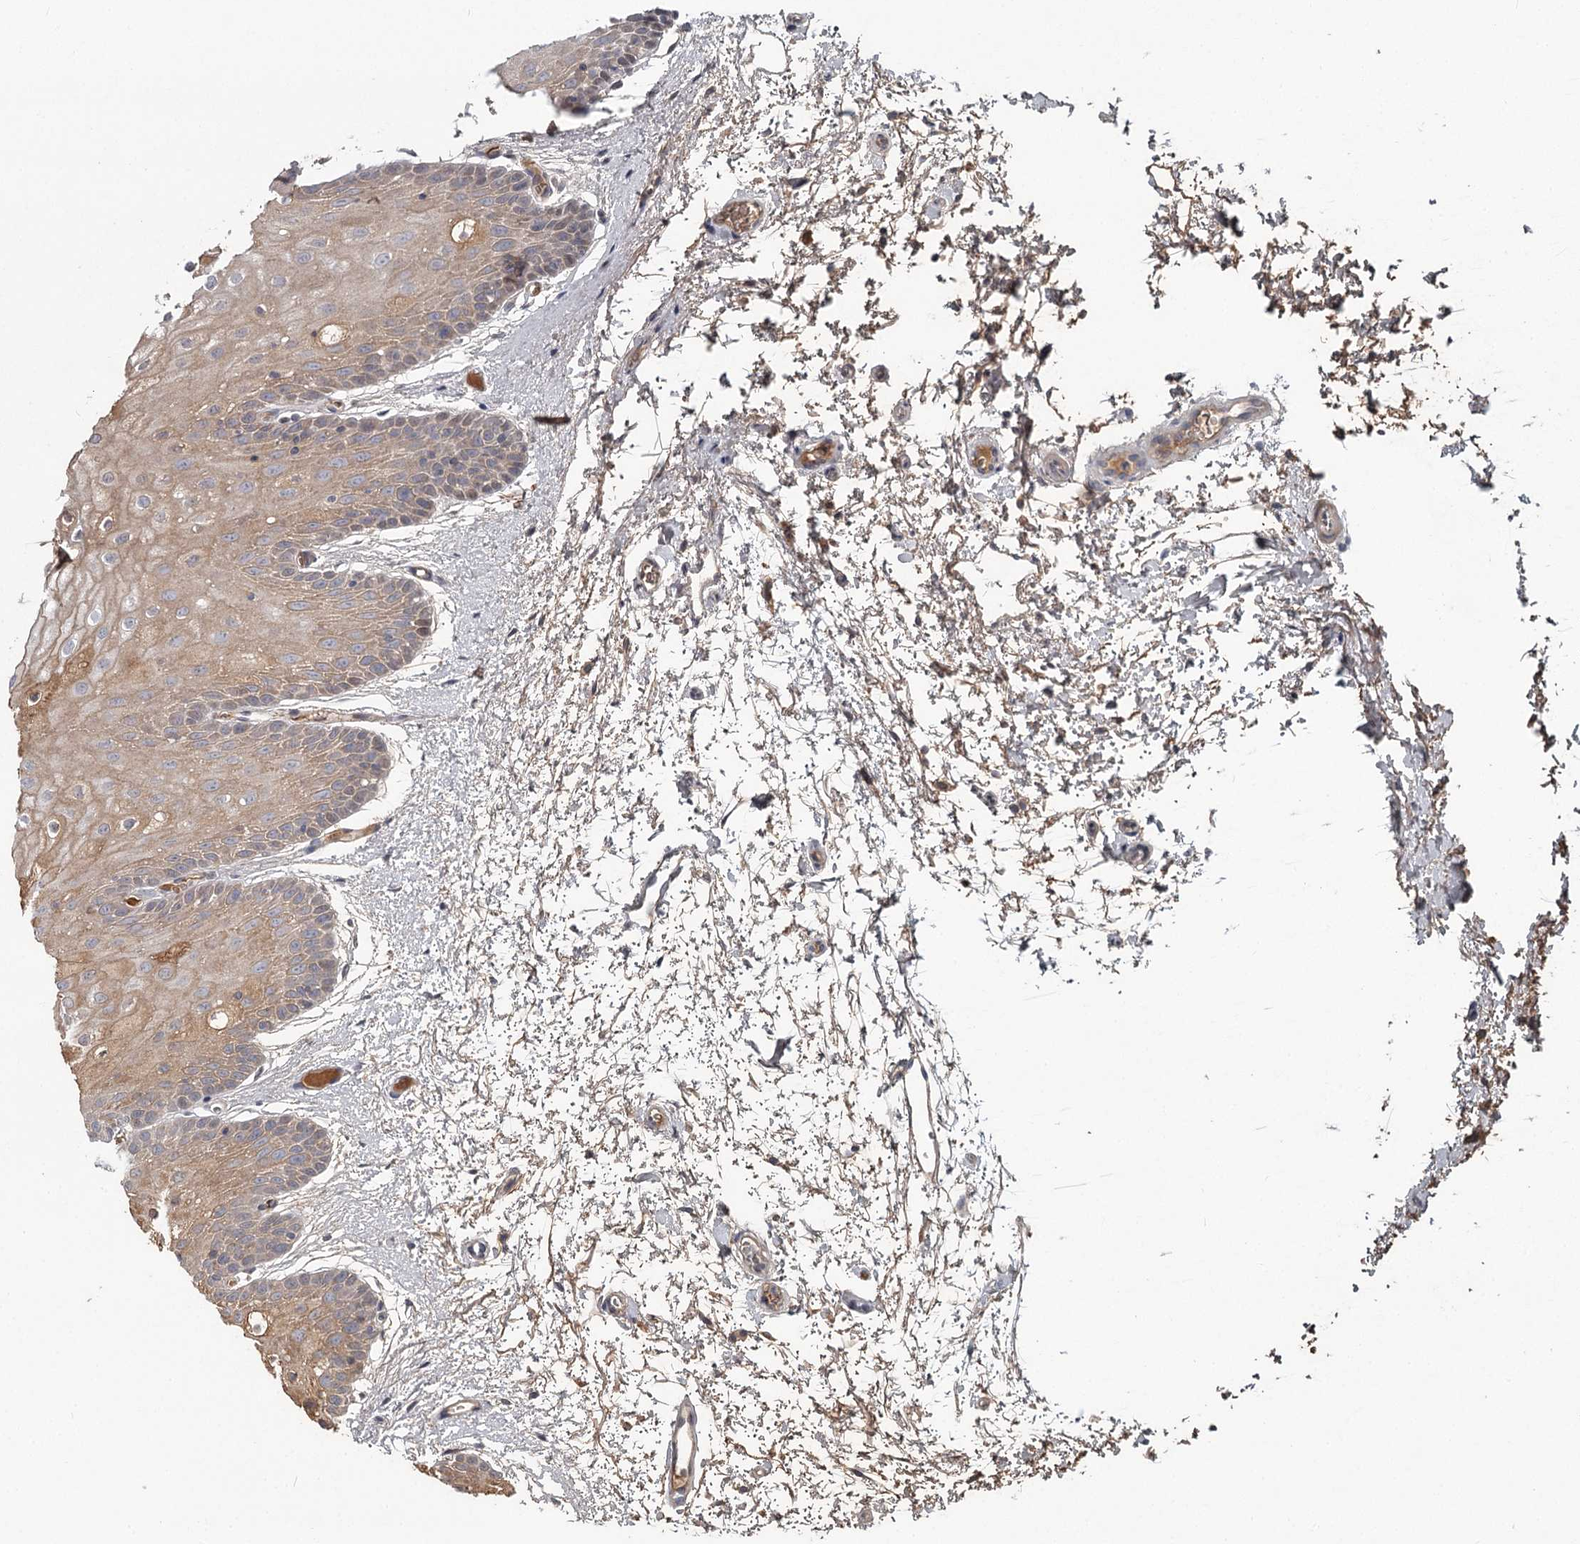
{"staining": {"intensity": "moderate", "quantity": "<25%", "location": "cytoplasmic/membranous"}, "tissue": "oral mucosa", "cell_type": "Squamous epithelial cells", "image_type": "normal", "snomed": [{"axis": "morphology", "description": "Normal tissue, NOS"}, {"axis": "topography", "description": "Oral tissue"}, {"axis": "topography", "description": "Tounge, NOS"}], "caption": "This histopathology image reveals IHC staining of unremarkable human oral mucosa, with low moderate cytoplasmic/membranous staining in approximately <25% of squamous epithelial cells.", "gene": "DHRS9", "patient": {"sex": "female", "age": 73}}